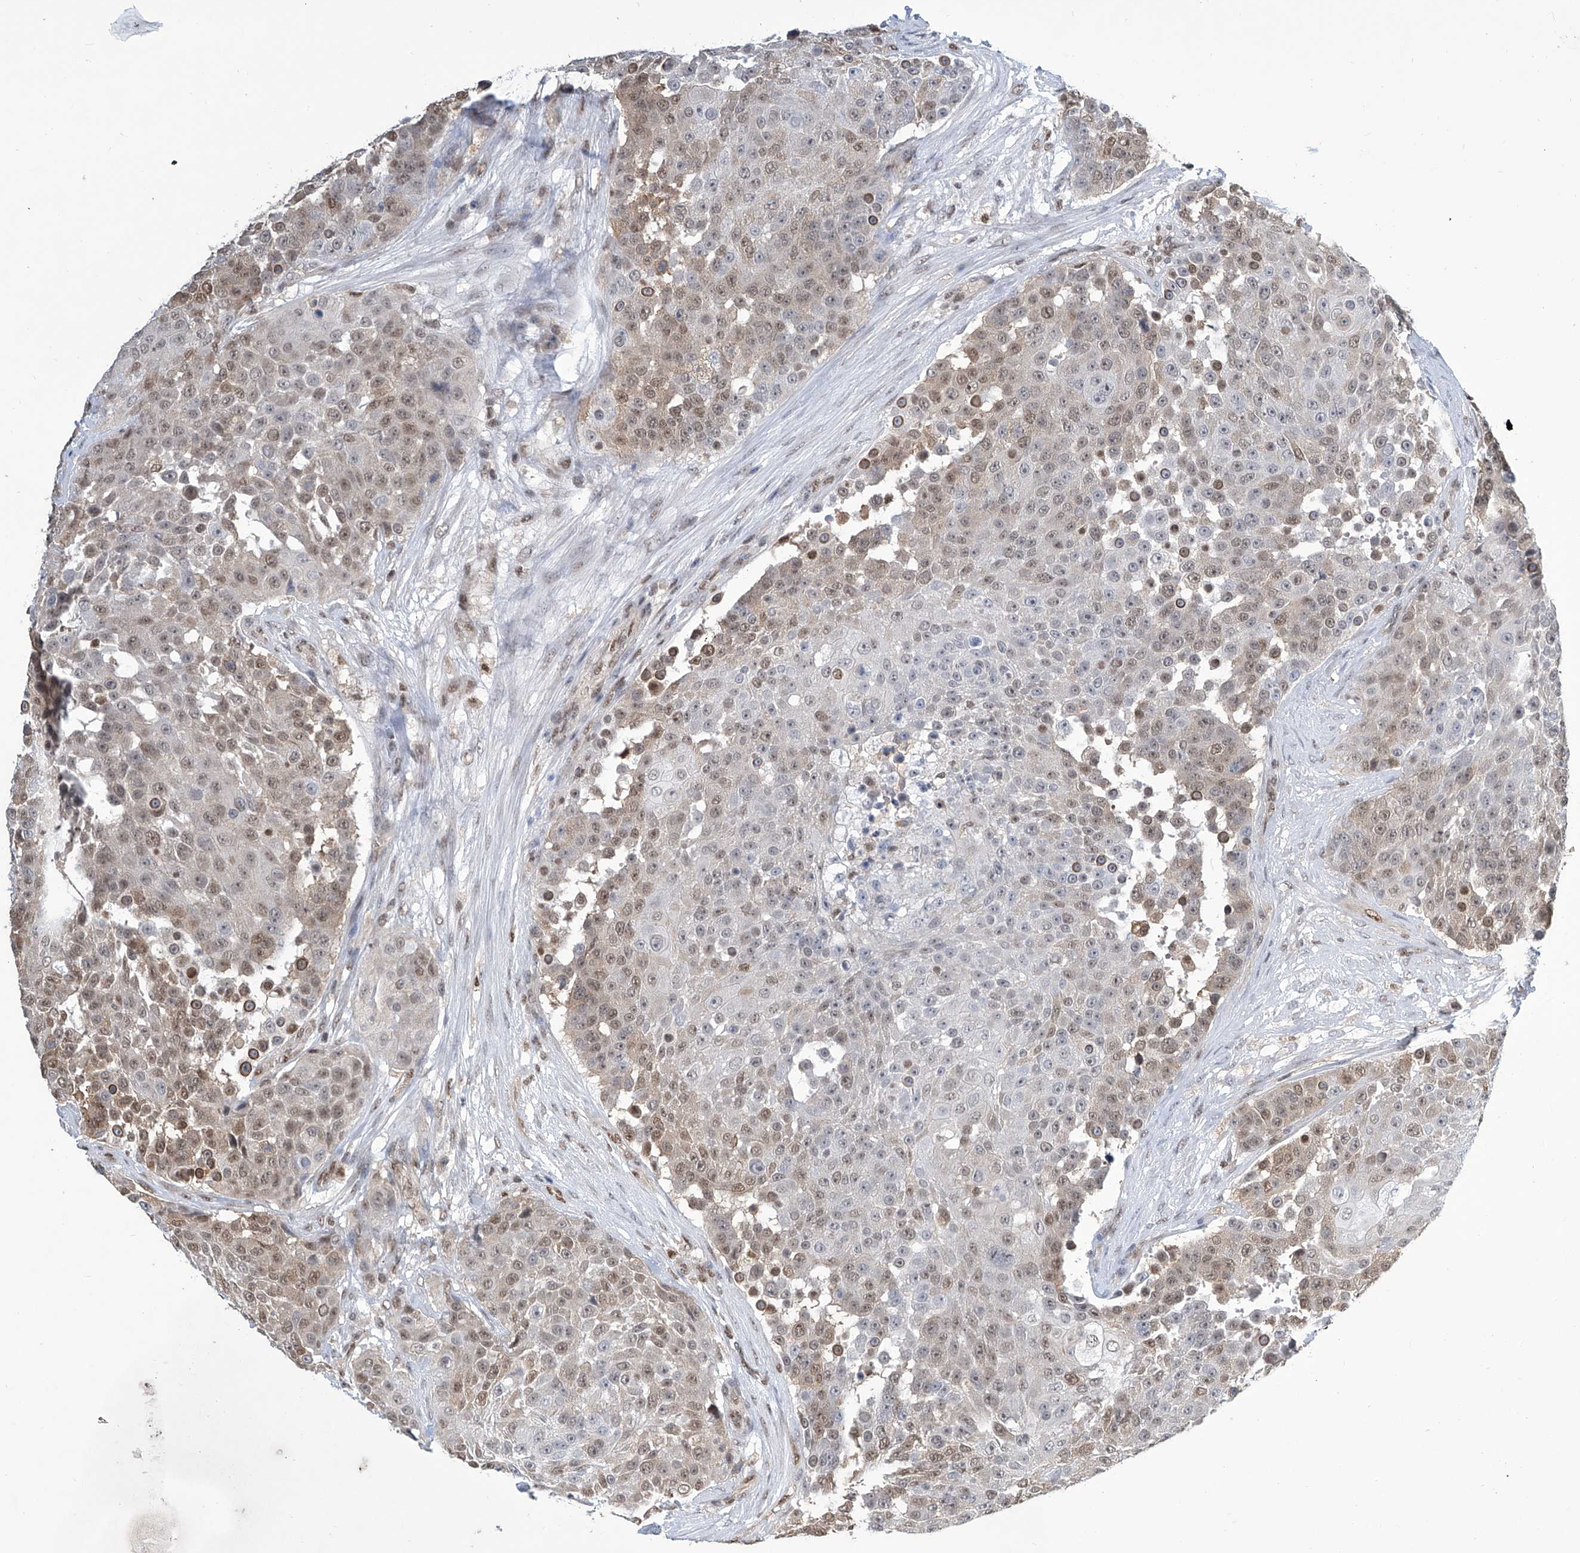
{"staining": {"intensity": "weak", "quantity": "25%-75%", "location": "nuclear"}, "tissue": "urothelial cancer", "cell_type": "Tumor cells", "image_type": "cancer", "snomed": [{"axis": "morphology", "description": "Urothelial carcinoma, High grade"}, {"axis": "topography", "description": "Urinary bladder"}], "caption": "Weak nuclear staining is present in about 25%-75% of tumor cells in urothelial cancer. Using DAB (brown) and hematoxylin (blue) stains, captured at high magnification using brightfield microscopy.", "gene": "SREBF2", "patient": {"sex": "female", "age": 63}}